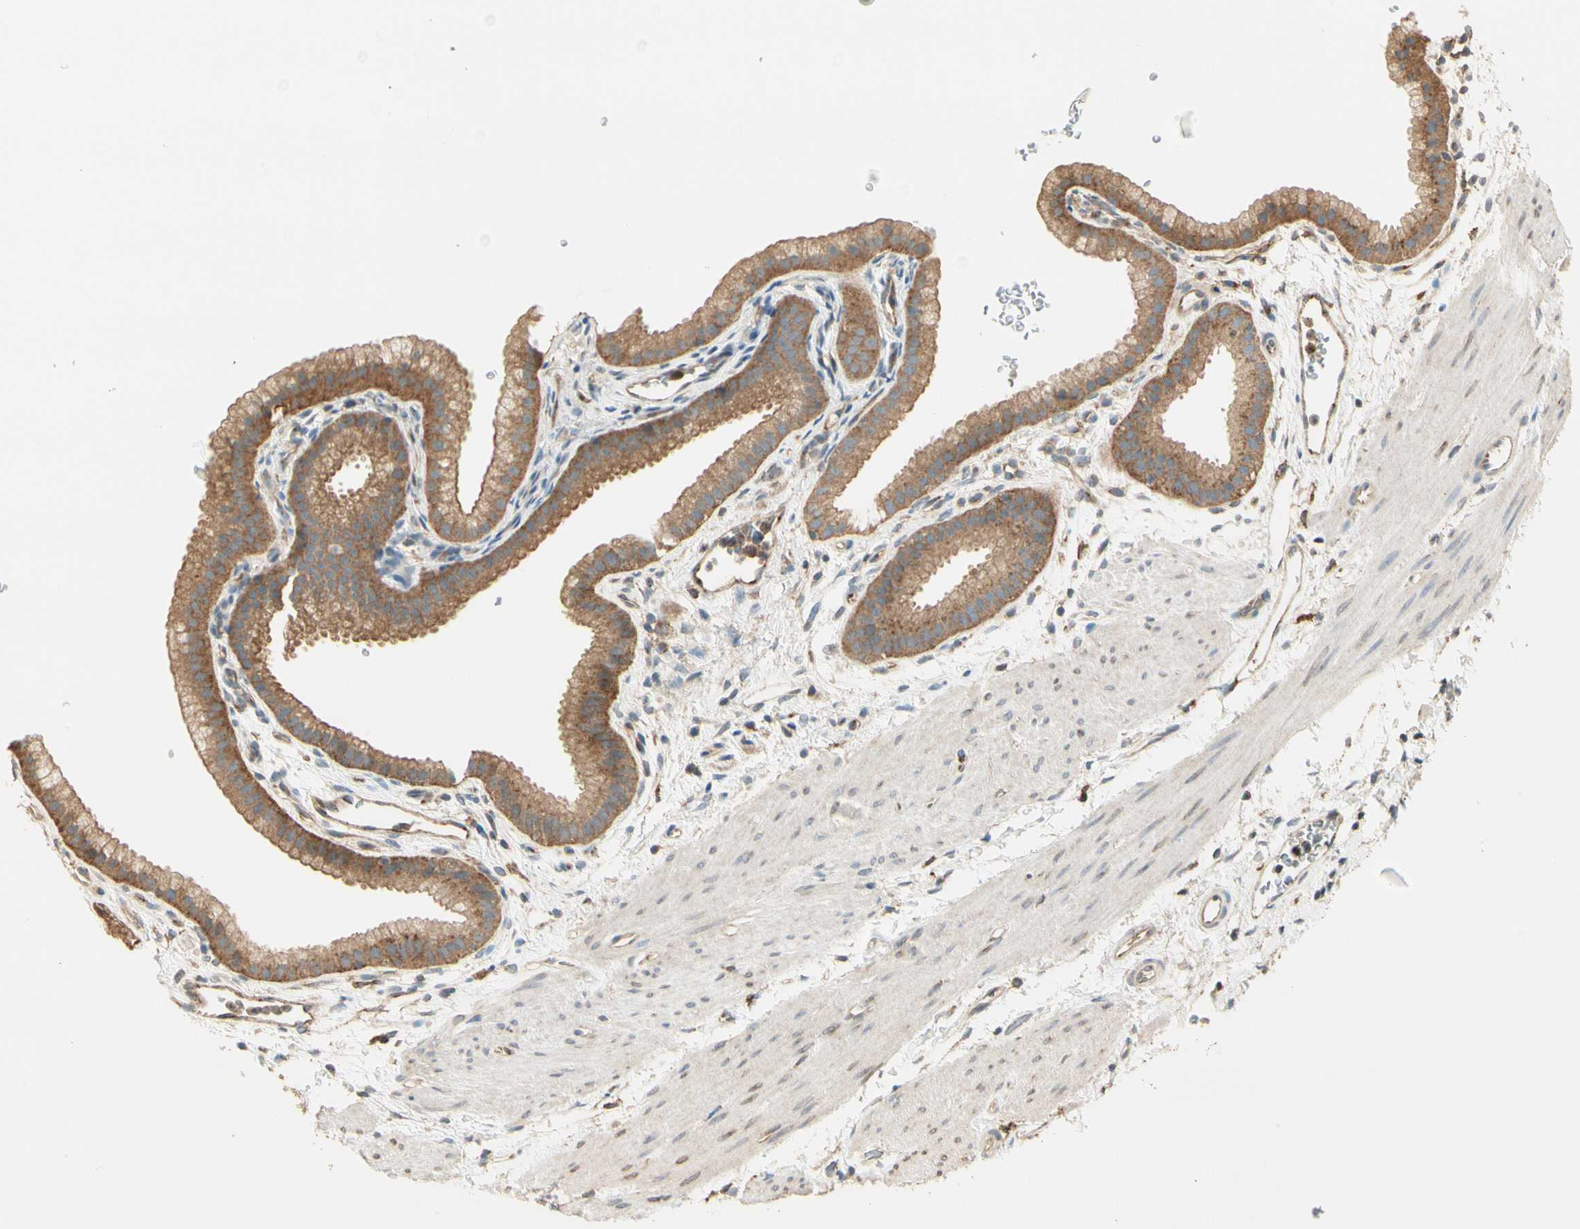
{"staining": {"intensity": "moderate", "quantity": ">75%", "location": "cytoplasmic/membranous"}, "tissue": "gallbladder", "cell_type": "Glandular cells", "image_type": "normal", "snomed": [{"axis": "morphology", "description": "Normal tissue, NOS"}, {"axis": "topography", "description": "Gallbladder"}], "caption": "DAB immunohistochemical staining of normal gallbladder demonstrates moderate cytoplasmic/membranous protein staining in approximately >75% of glandular cells.", "gene": "AGFG1", "patient": {"sex": "female", "age": 64}}